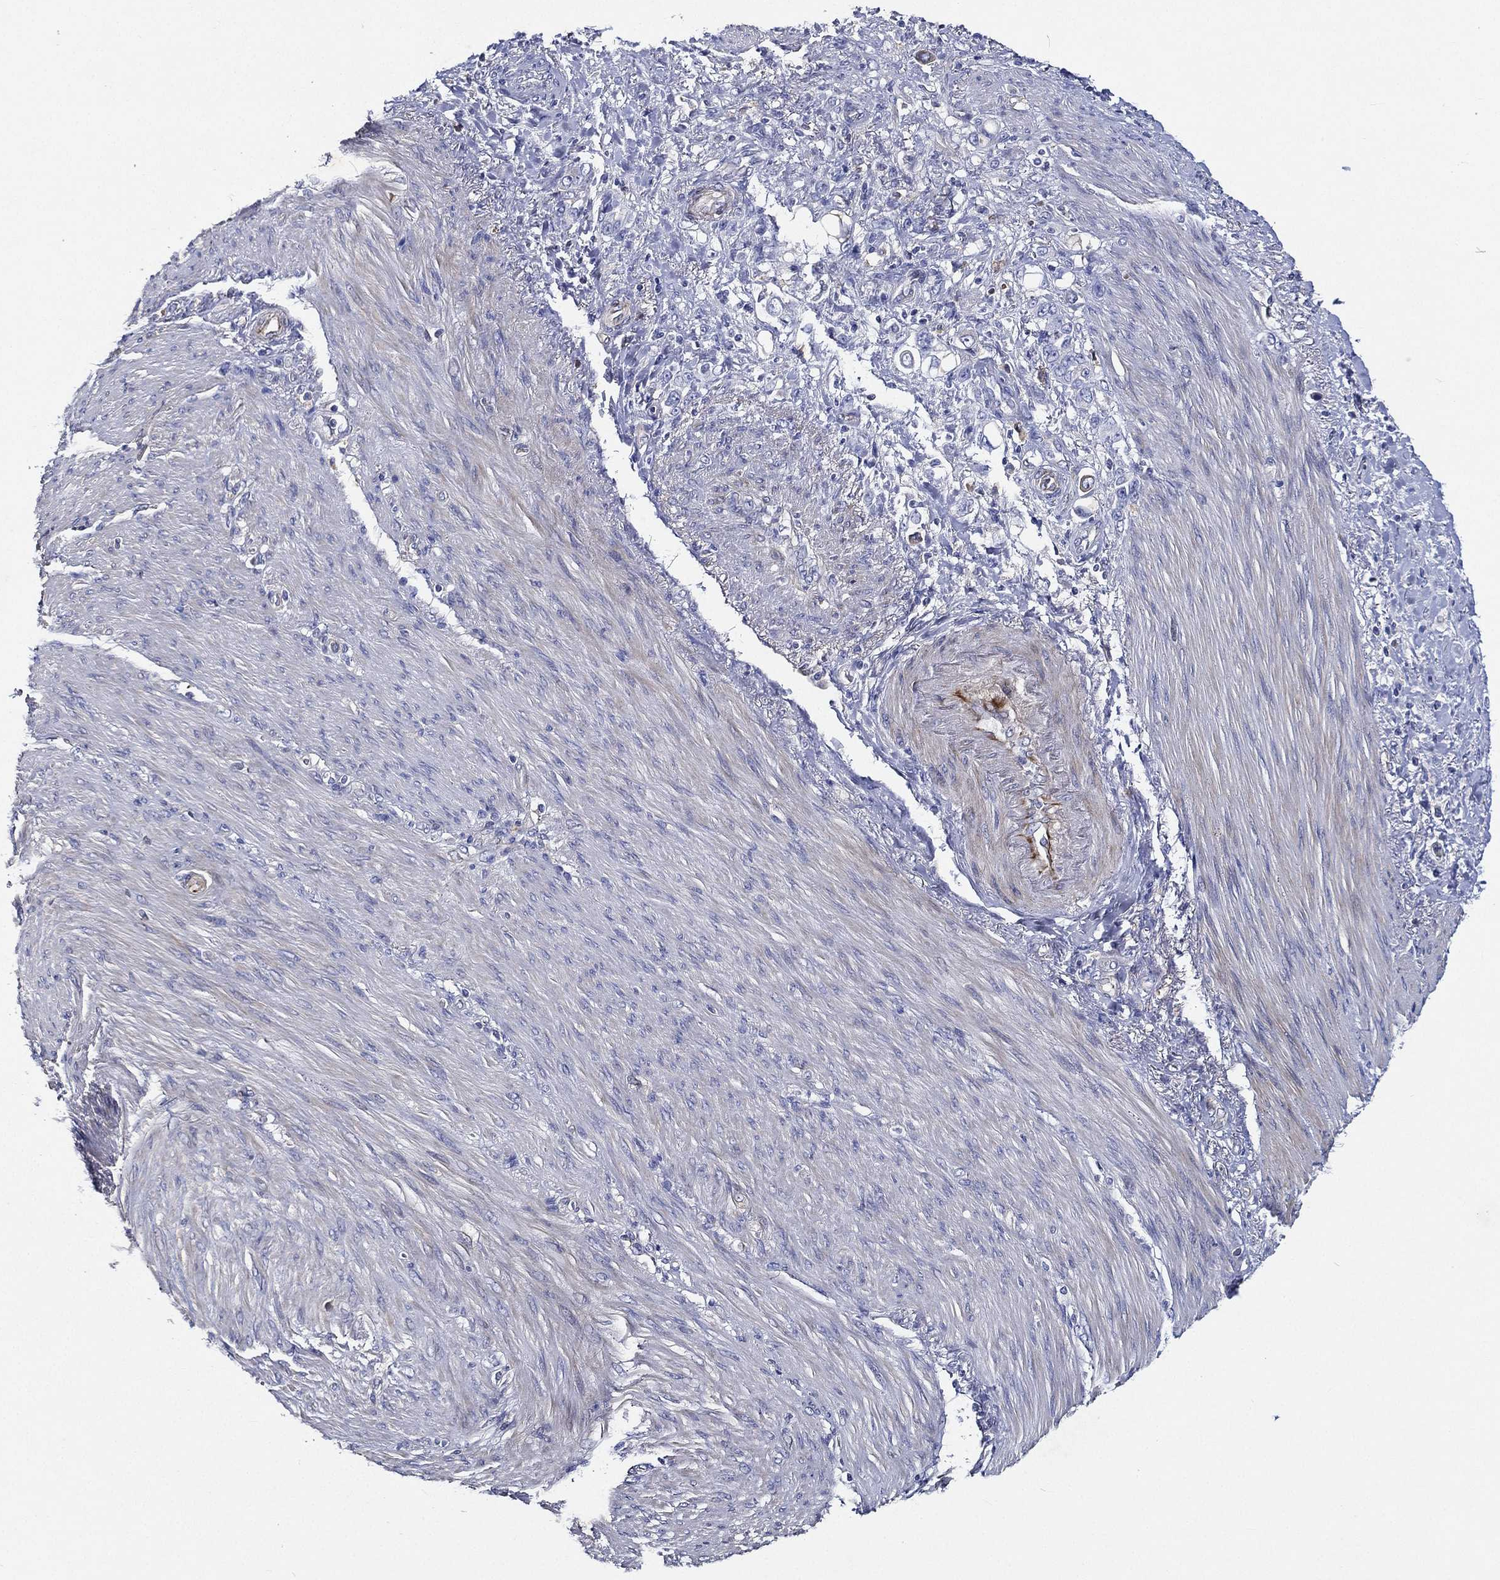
{"staining": {"intensity": "negative", "quantity": "none", "location": "none"}, "tissue": "stomach cancer", "cell_type": "Tumor cells", "image_type": "cancer", "snomed": [{"axis": "morphology", "description": "Normal tissue, NOS"}, {"axis": "morphology", "description": "Adenocarcinoma, NOS"}, {"axis": "topography", "description": "Stomach"}], "caption": "There is no significant staining in tumor cells of adenocarcinoma (stomach).", "gene": "TMPRSS11D", "patient": {"sex": "female", "age": 79}}